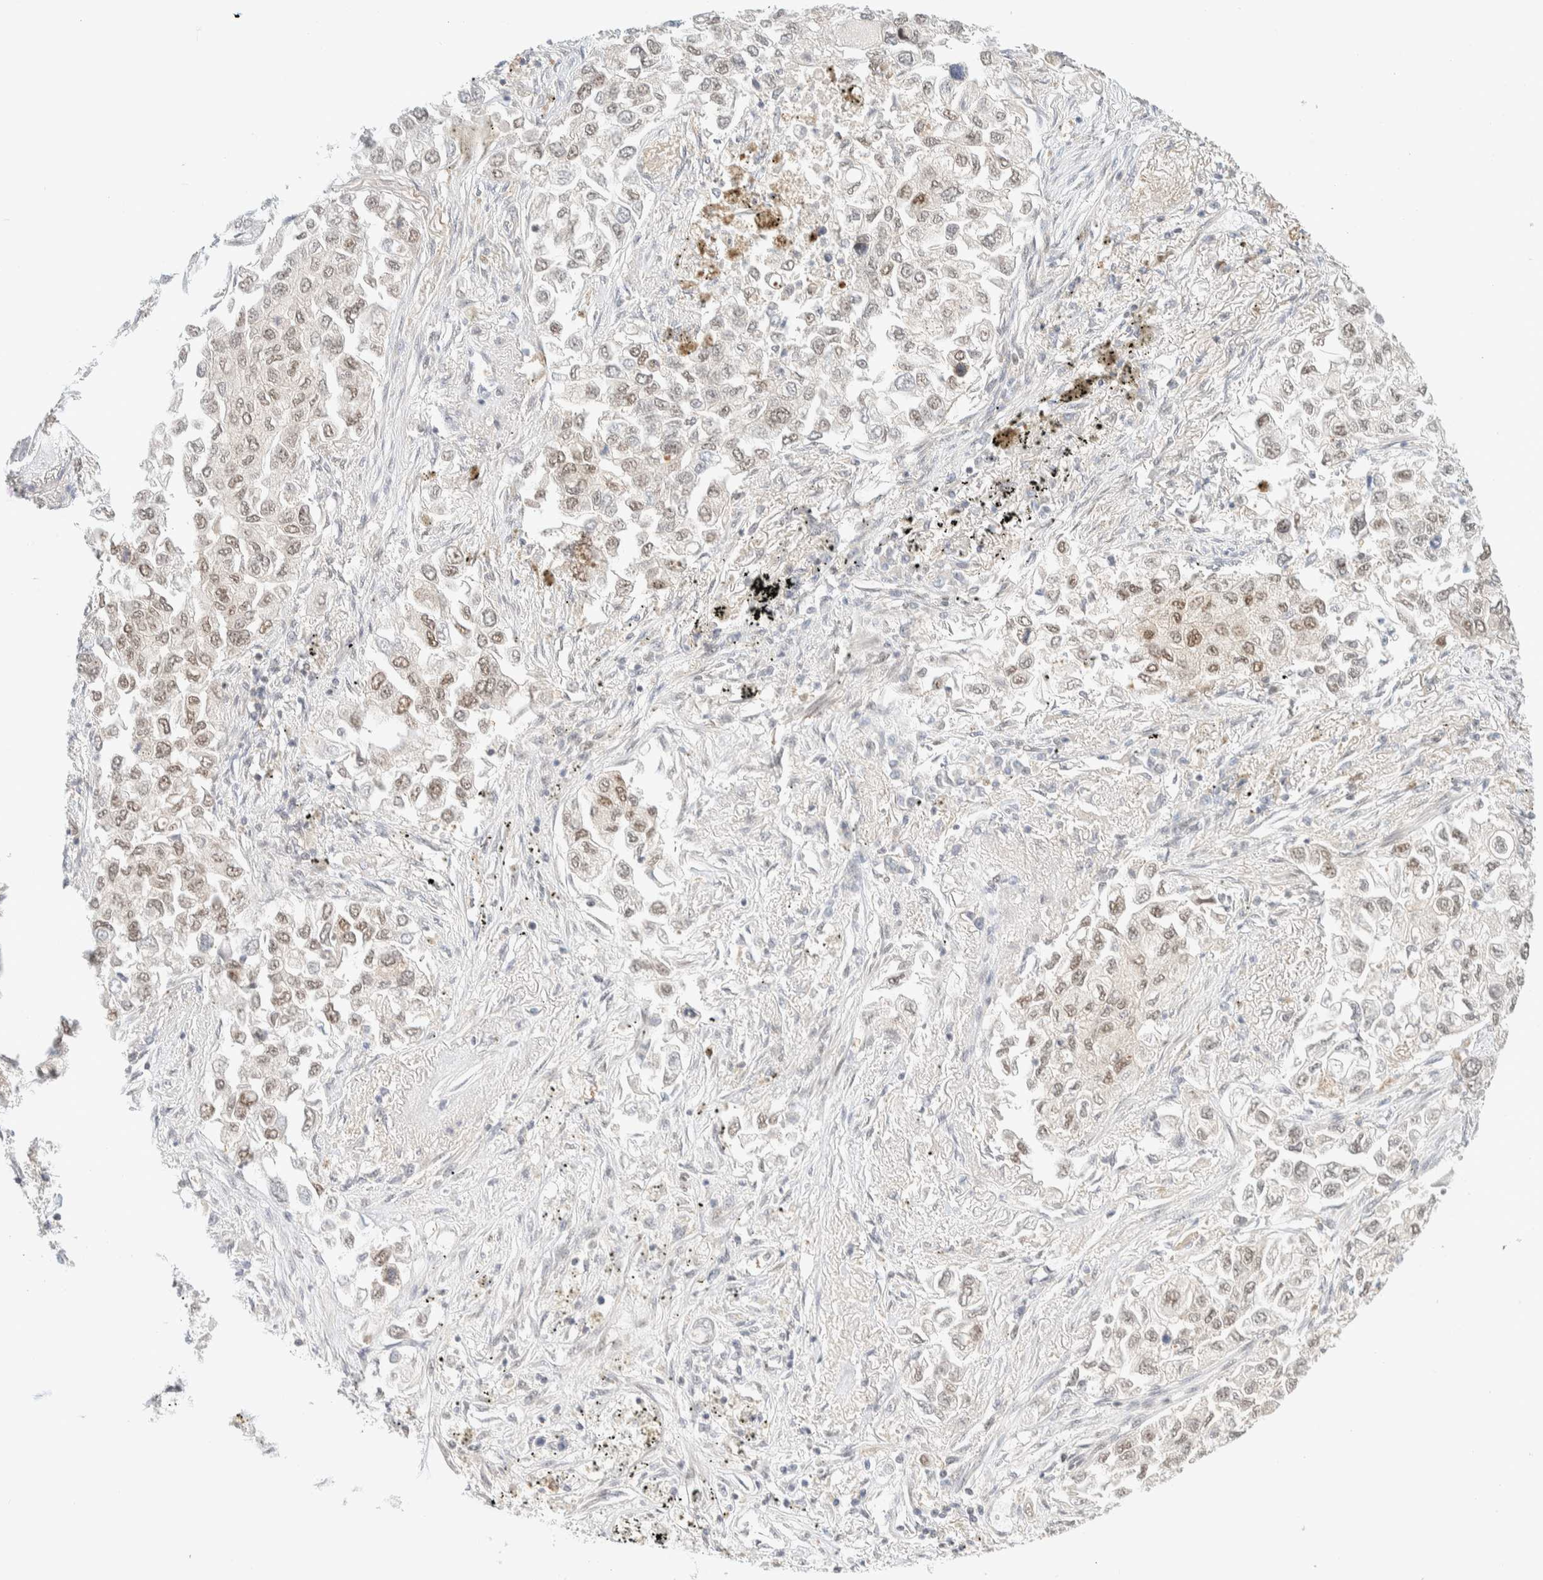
{"staining": {"intensity": "weak", "quantity": "25%-75%", "location": "nuclear"}, "tissue": "lung cancer", "cell_type": "Tumor cells", "image_type": "cancer", "snomed": [{"axis": "morphology", "description": "Inflammation, NOS"}, {"axis": "morphology", "description": "Adenocarcinoma, NOS"}, {"axis": "topography", "description": "Lung"}], "caption": "A brown stain labels weak nuclear positivity of a protein in human lung cancer tumor cells. The protein of interest is stained brown, and the nuclei are stained in blue (DAB IHC with brightfield microscopy, high magnification).", "gene": "PYGO2", "patient": {"sex": "male", "age": 63}}